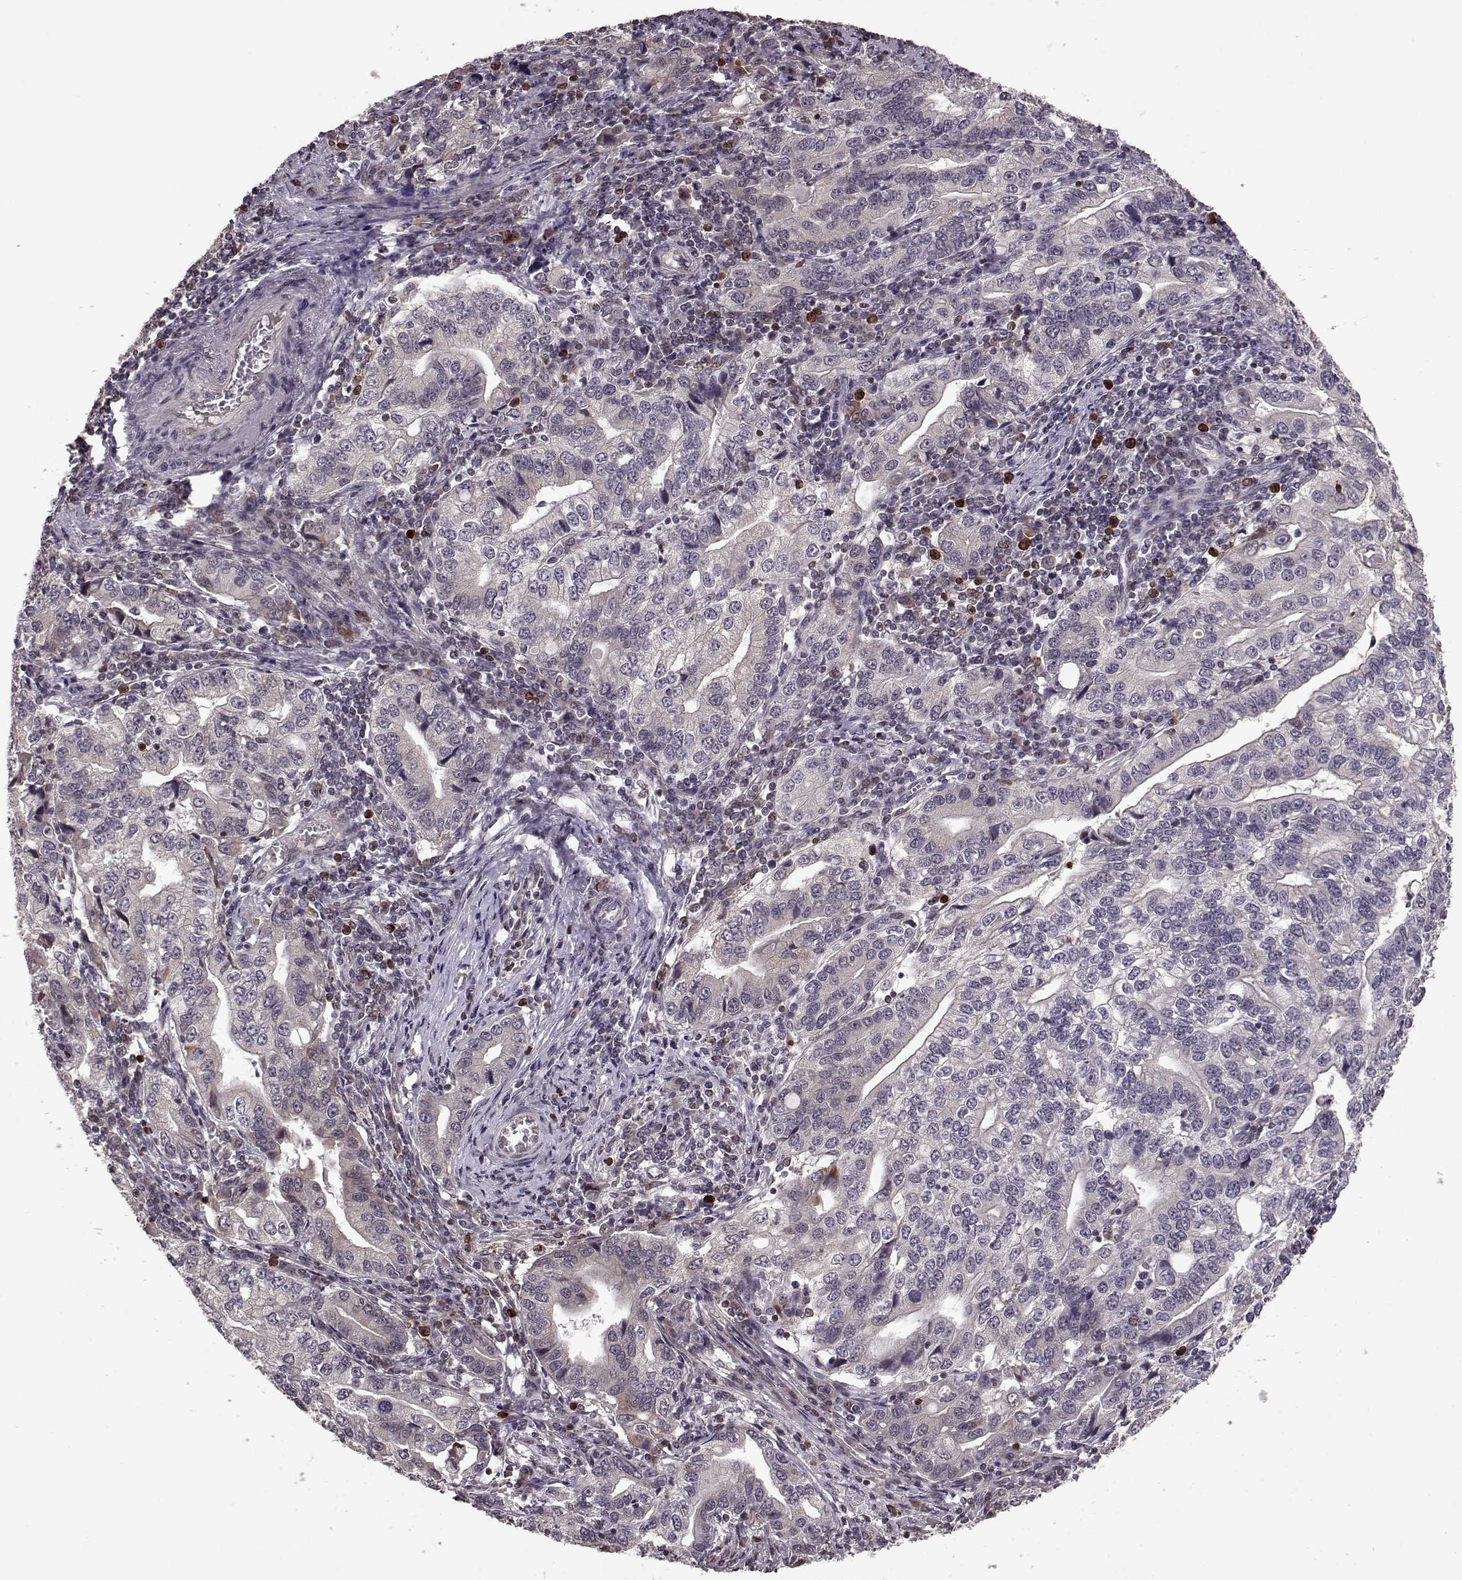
{"staining": {"intensity": "weak", "quantity": "<25%", "location": "cytoplasmic/membranous"}, "tissue": "stomach cancer", "cell_type": "Tumor cells", "image_type": "cancer", "snomed": [{"axis": "morphology", "description": "Adenocarcinoma, NOS"}, {"axis": "topography", "description": "Stomach, lower"}], "caption": "A high-resolution histopathology image shows immunohistochemistry staining of stomach cancer (adenocarcinoma), which shows no significant staining in tumor cells.", "gene": "ELOVL5", "patient": {"sex": "female", "age": 72}}